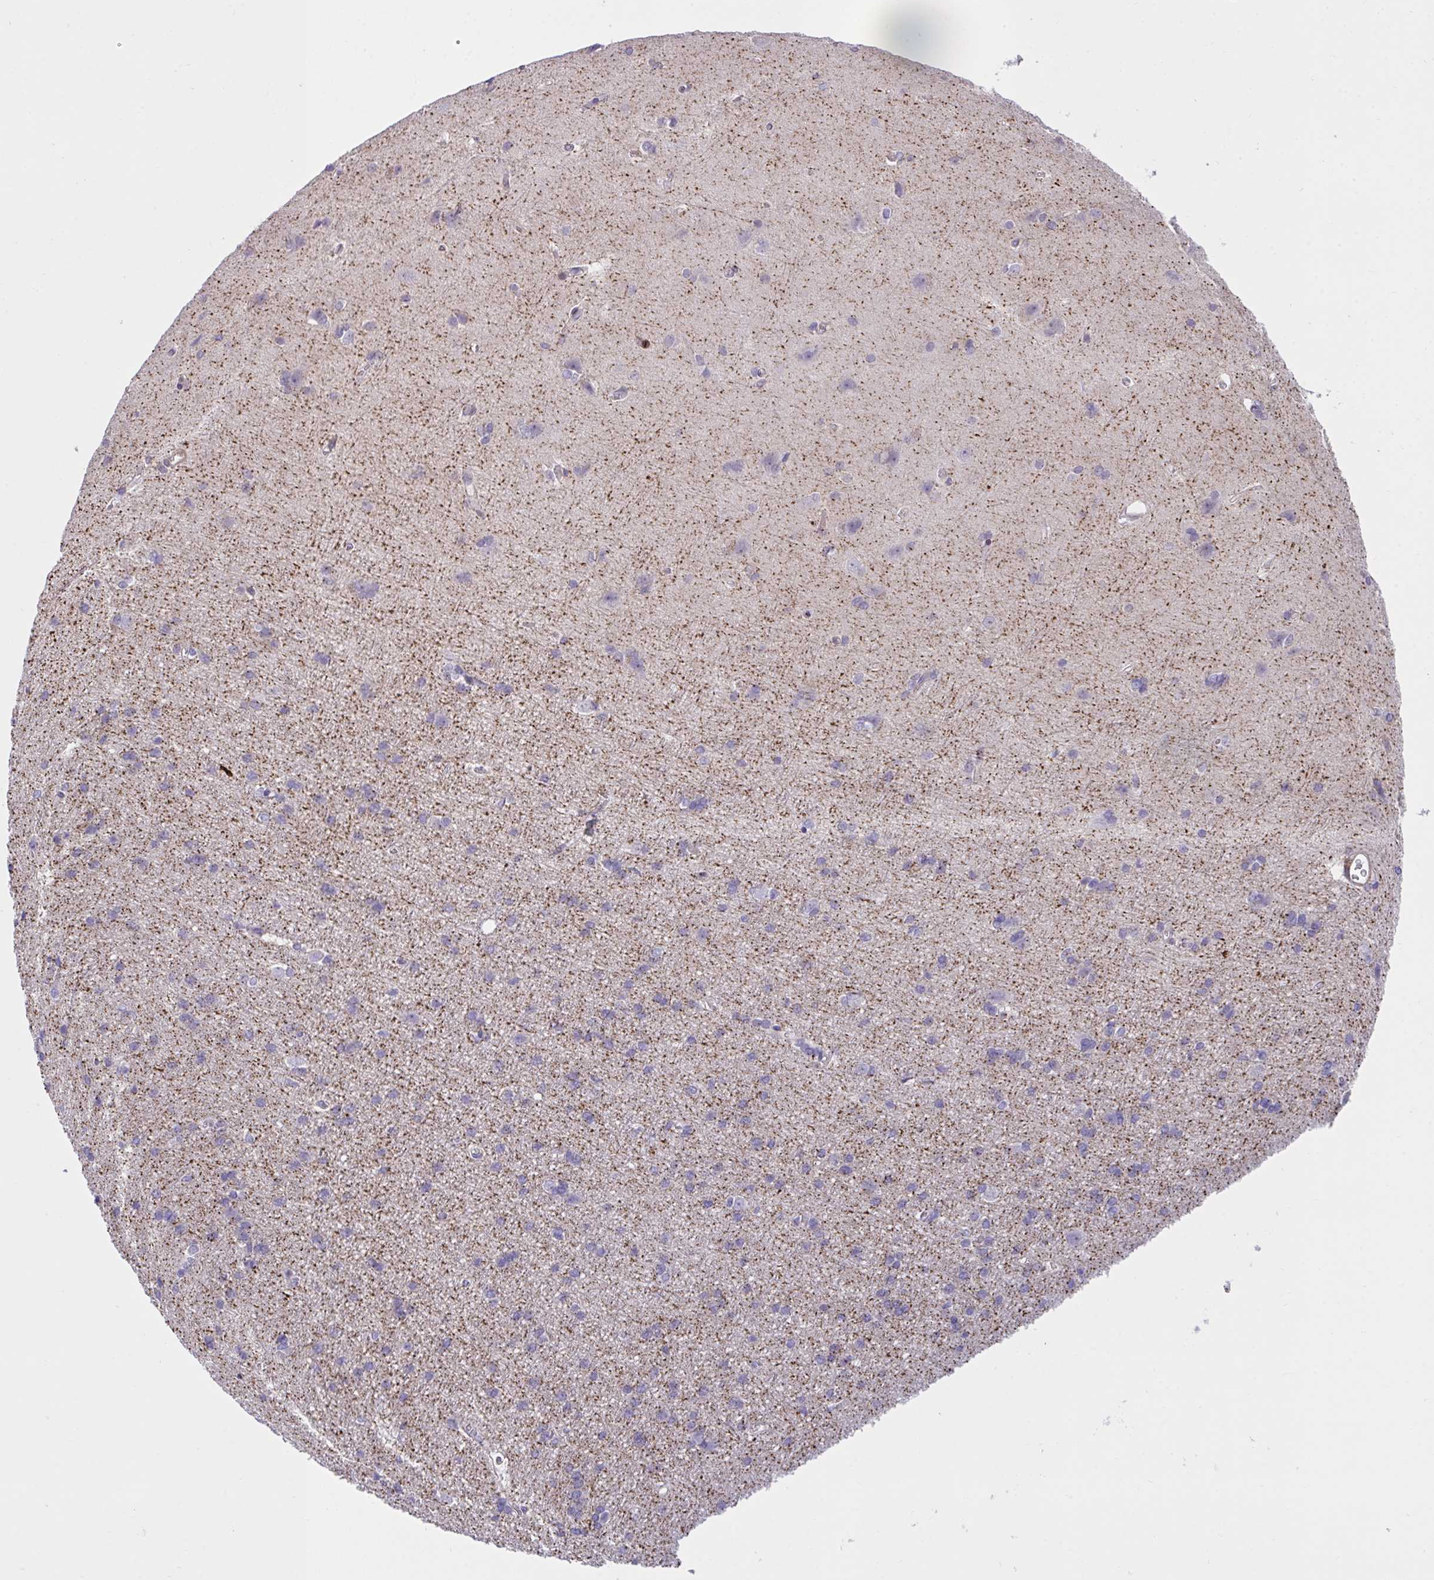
{"staining": {"intensity": "negative", "quantity": "none", "location": "none"}, "tissue": "cerebral cortex", "cell_type": "Endothelial cells", "image_type": "normal", "snomed": [{"axis": "morphology", "description": "Normal tissue, NOS"}, {"axis": "topography", "description": "Cerebral cortex"}], "caption": "Immunohistochemical staining of unremarkable human cerebral cortex exhibits no significant positivity in endothelial cells.", "gene": "PPIH", "patient": {"sex": "male", "age": 37}}